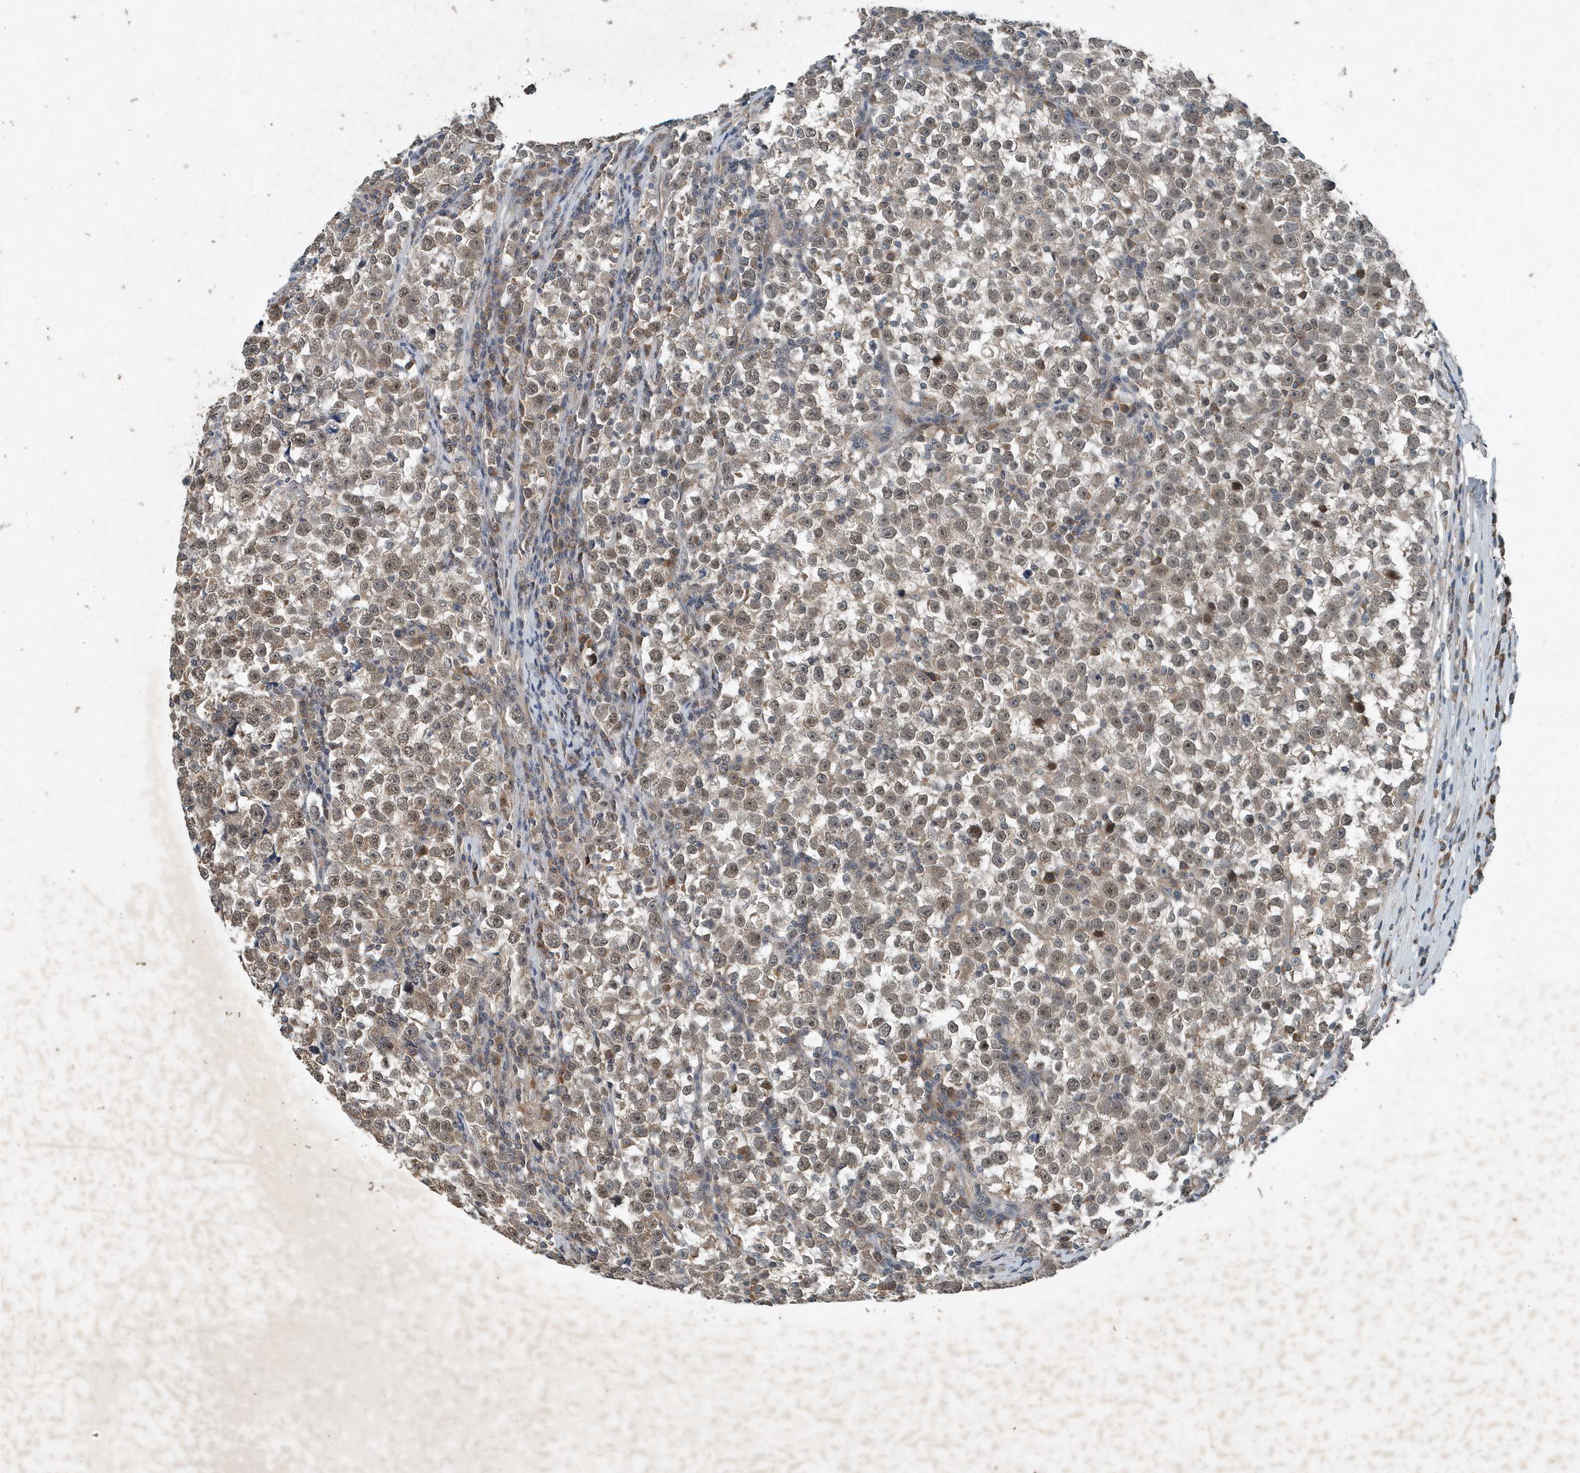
{"staining": {"intensity": "weak", "quantity": "25%-75%", "location": "cytoplasmic/membranous,nuclear"}, "tissue": "testis cancer", "cell_type": "Tumor cells", "image_type": "cancer", "snomed": [{"axis": "morphology", "description": "Normal tissue, NOS"}, {"axis": "morphology", "description": "Seminoma, NOS"}, {"axis": "topography", "description": "Testis"}], "caption": "Immunohistochemical staining of human testis cancer demonstrates weak cytoplasmic/membranous and nuclear protein expression in approximately 25%-75% of tumor cells.", "gene": "SCFD2", "patient": {"sex": "male", "age": 43}}